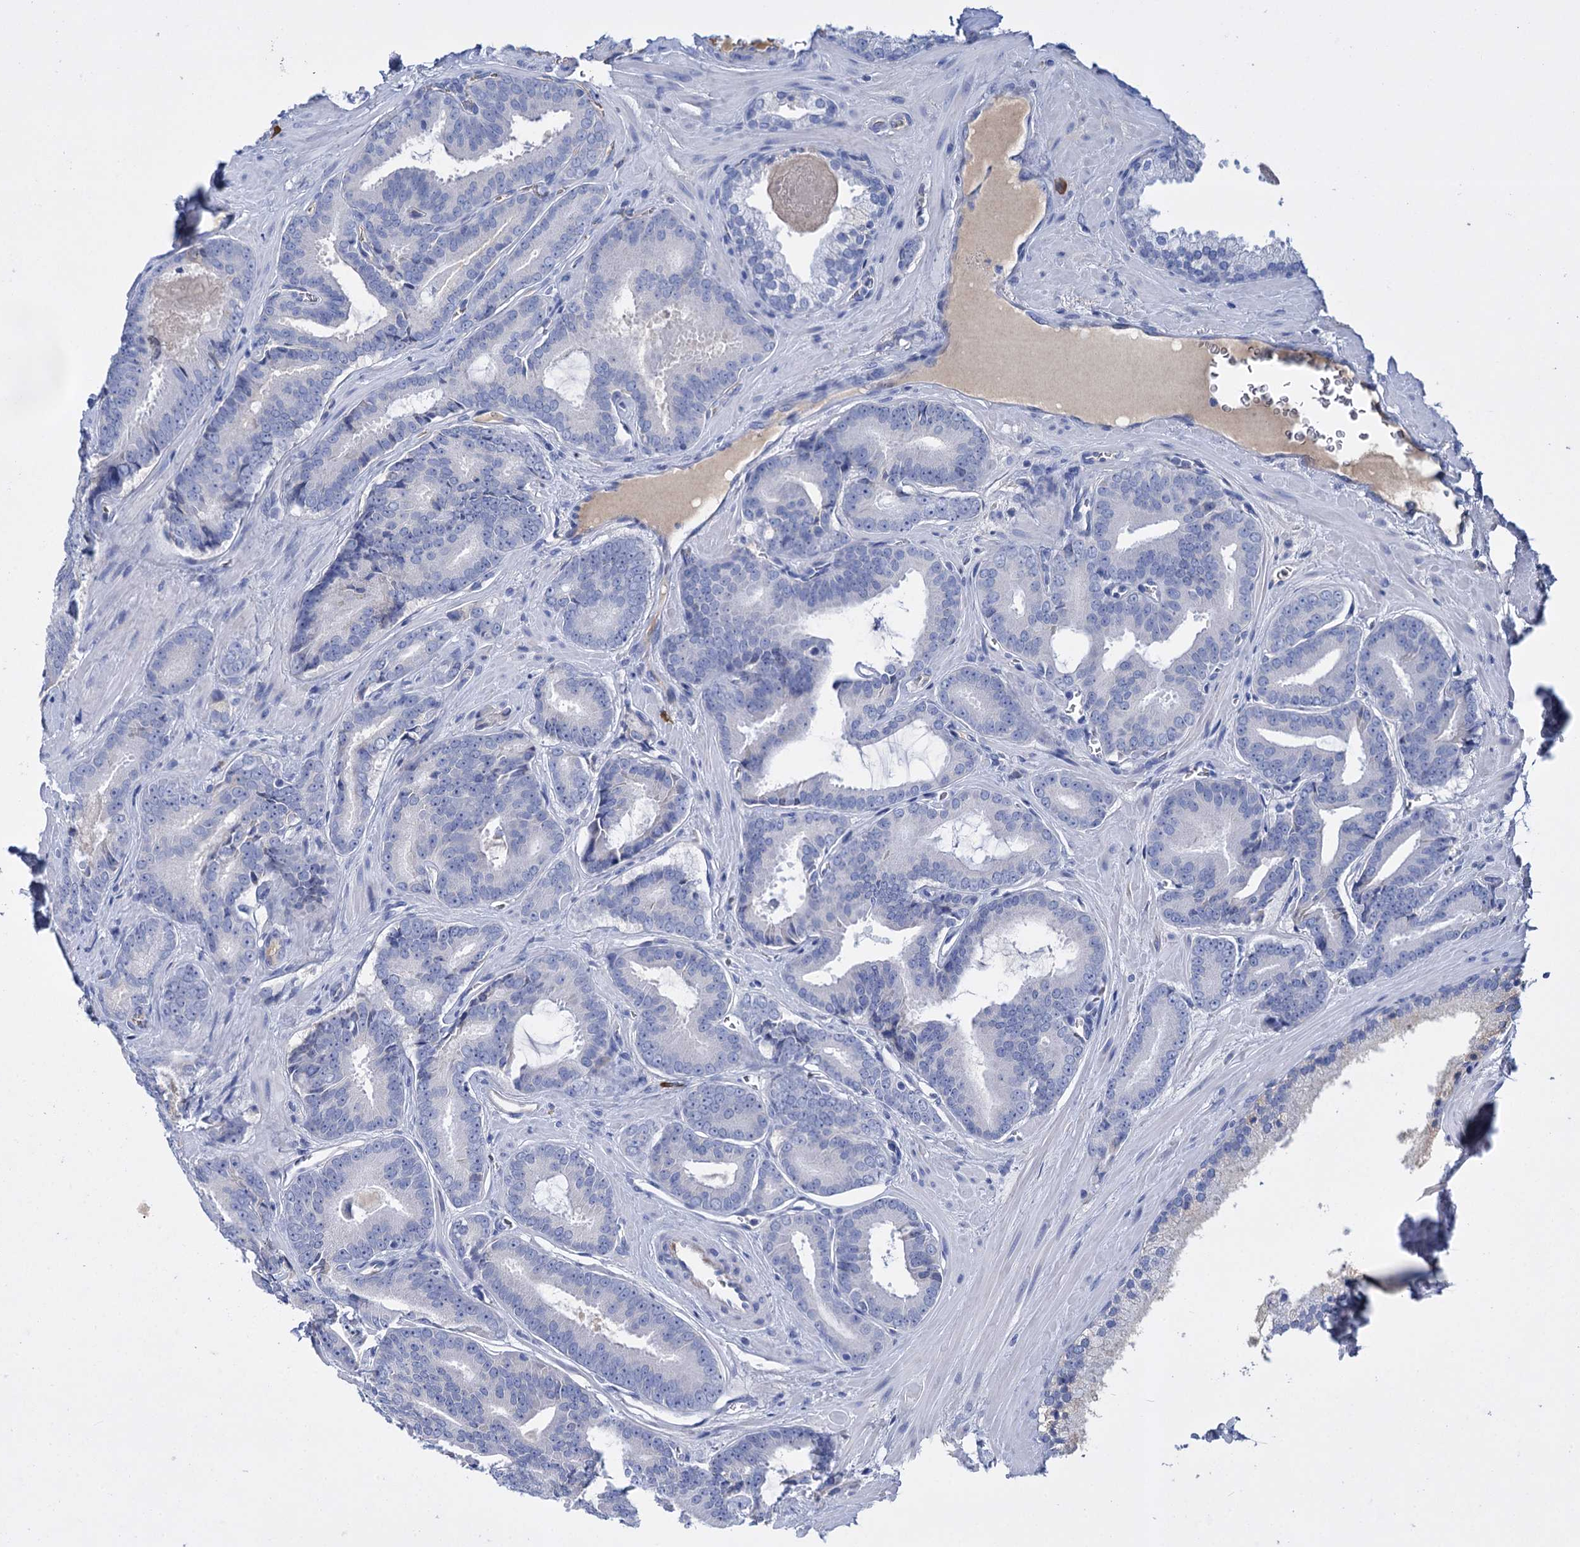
{"staining": {"intensity": "negative", "quantity": "none", "location": "none"}, "tissue": "prostate cancer", "cell_type": "Tumor cells", "image_type": "cancer", "snomed": [{"axis": "morphology", "description": "Adenocarcinoma, High grade"}, {"axis": "topography", "description": "Prostate"}], "caption": "Tumor cells show no significant protein expression in prostate cancer.", "gene": "FBXW12", "patient": {"sex": "male", "age": 66}}